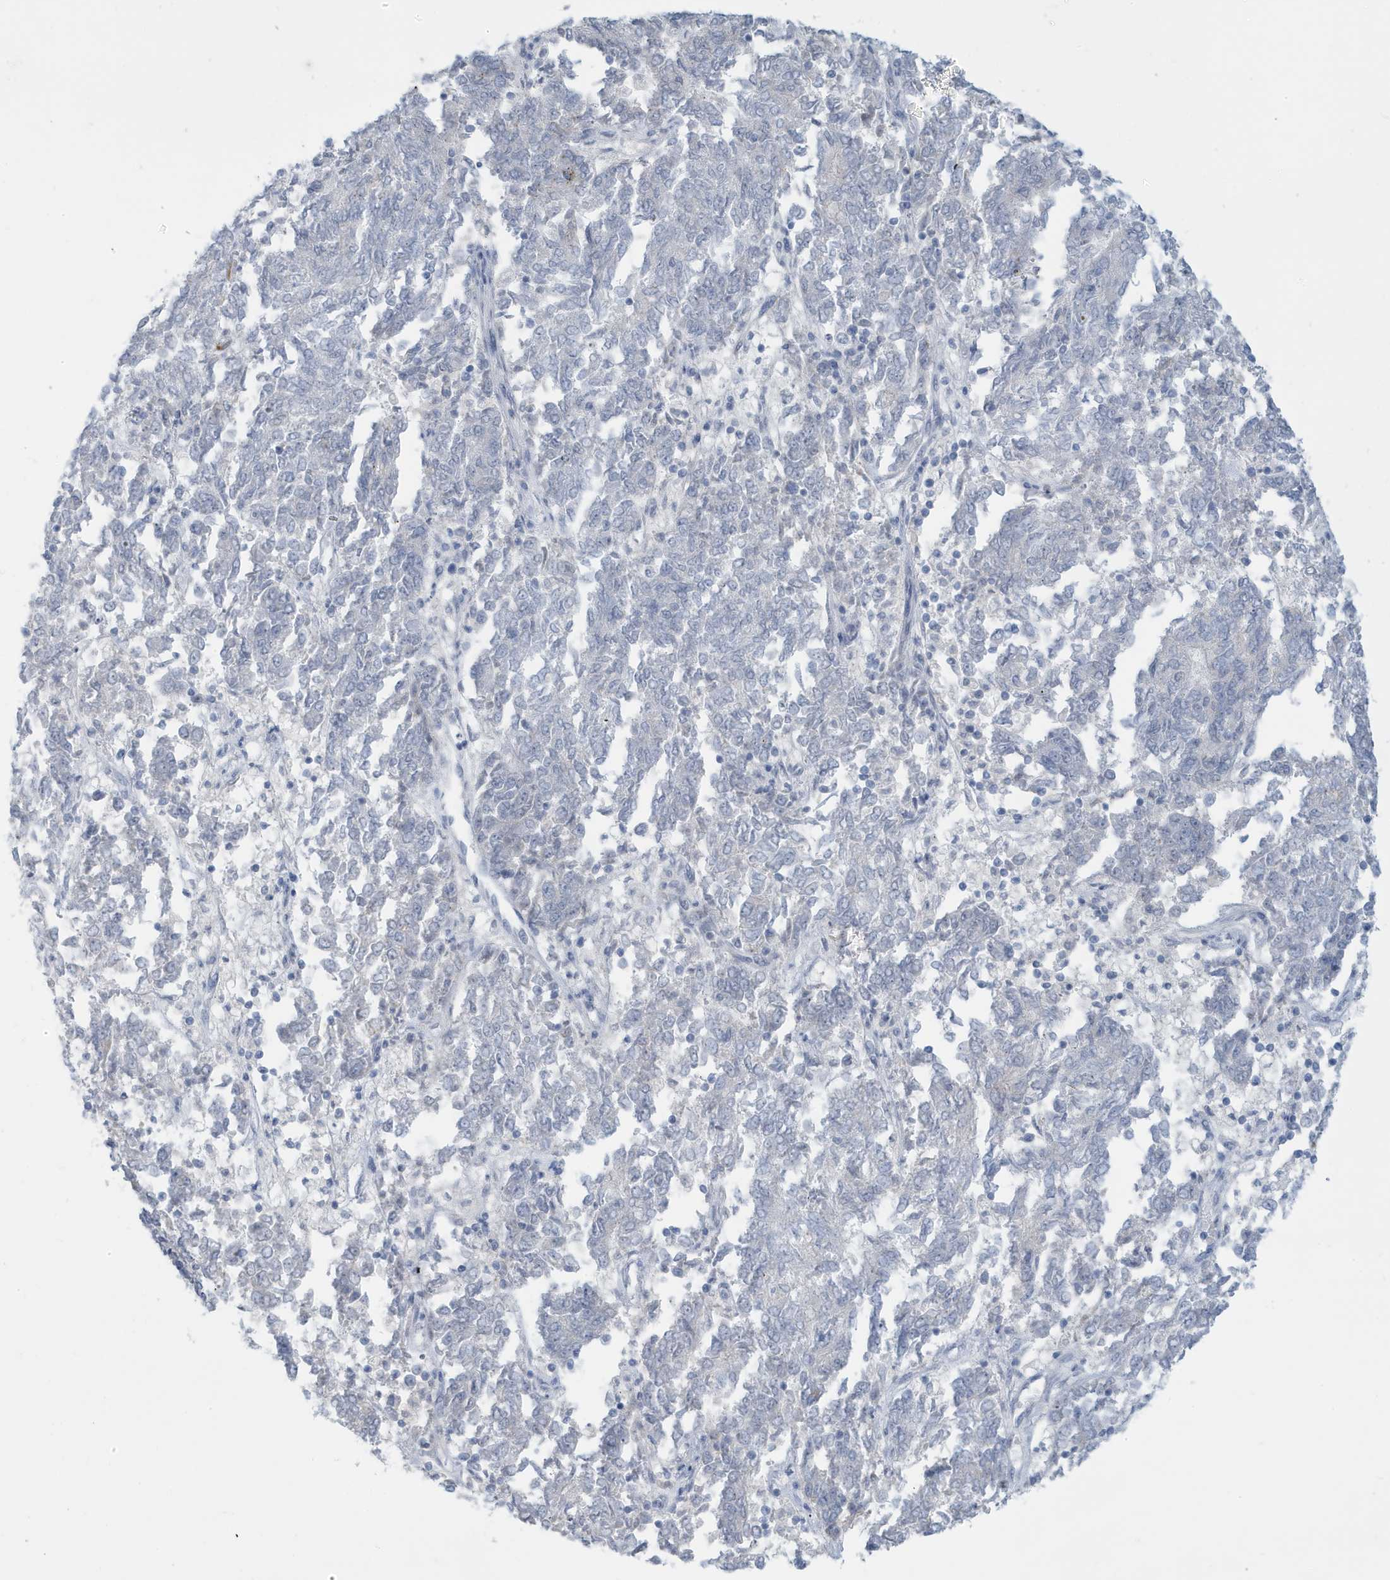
{"staining": {"intensity": "negative", "quantity": "none", "location": "none"}, "tissue": "endometrial cancer", "cell_type": "Tumor cells", "image_type": "cancer", "snomed": [{"axis": "morphology", "description": "Adenocarcinoma, NOS"}, {"axis": "topography", "description": "Endometrium"}], "caption": "An image of human endometrial cancer is negative for staining in tumor cells.", "gene": "PERM1", "patient": {"sex": "female", "age": 80}}